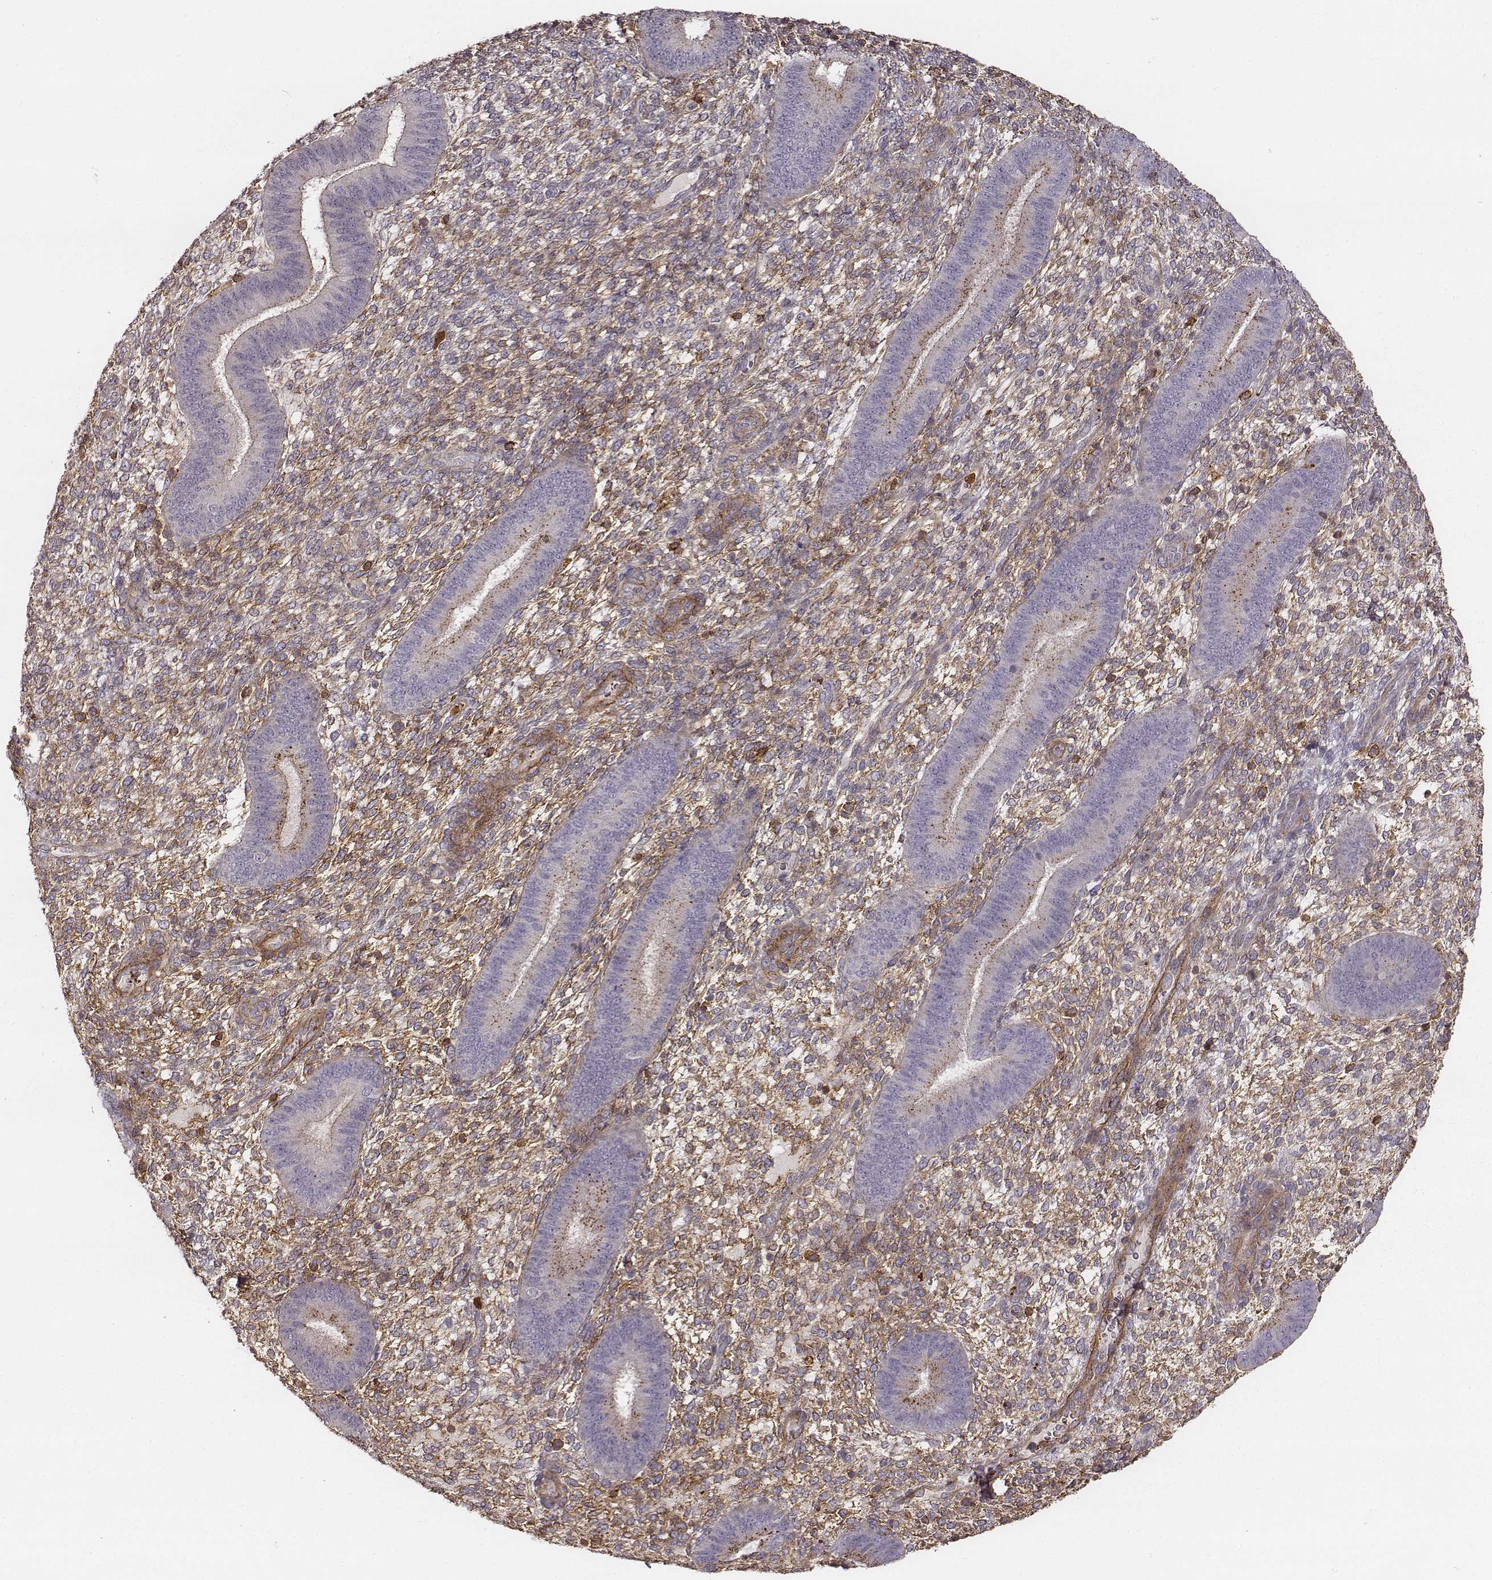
{"staining": {"intensity": "weak", "quantity": ">75%", "location": "cytoplasmic/membranous"}, "tissue": "endometrium", "cell_type": "Cells in endometrial stroma", "image_type": "normal", "snomed": [{"axis": "morphology", "description": "Normal tissue, NOS"}, {"axis": "topography", "description": "Endometrium"}], "caption": "Endometrium stained with IHC exhibits weak cytoplasmic/membranous positivity in approximately >75% of cells in endometrial stroma.", "gene": "ZYX", "patient": {"sex": "female", "age": 39}}